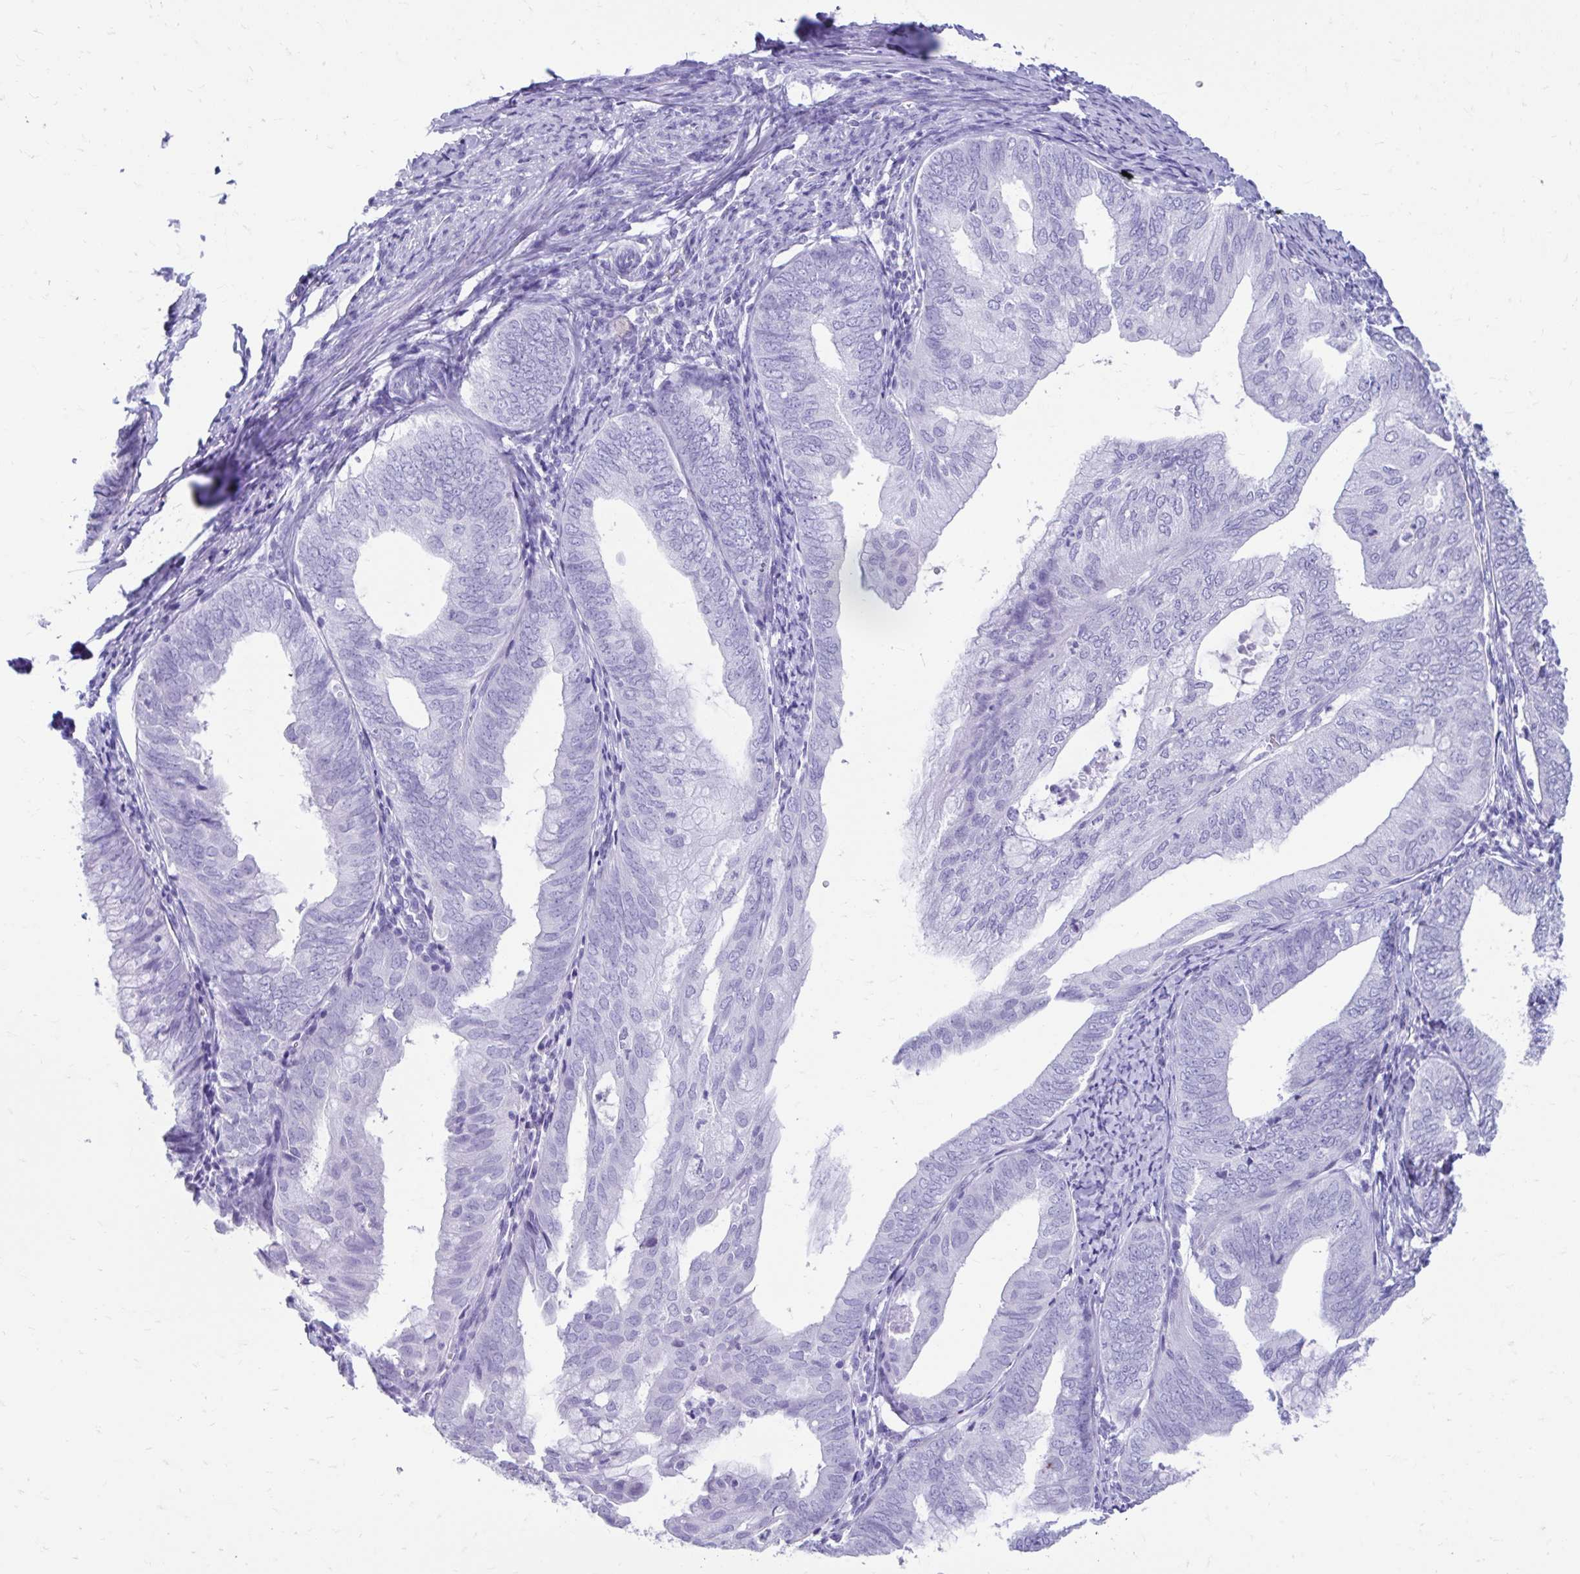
{"staining": {"intensity": "negative", "quantity": "none", "location": "none"}, "tissue": "endometrial cancer", "cell_type": "Tumor cells", "image_type": "cancer", "snomed": [{"axis": "morphology", "description": "Adenocarcinoma, NOS"}, {"axis": "topography", "description": "Endometrium"}], "caption": "Endometrial cancer was stained to show a protein in brown. There is no significant staining in tumor cells.", "gene": "SMIM9", "patient": {"sex": "female", "age": 75}}